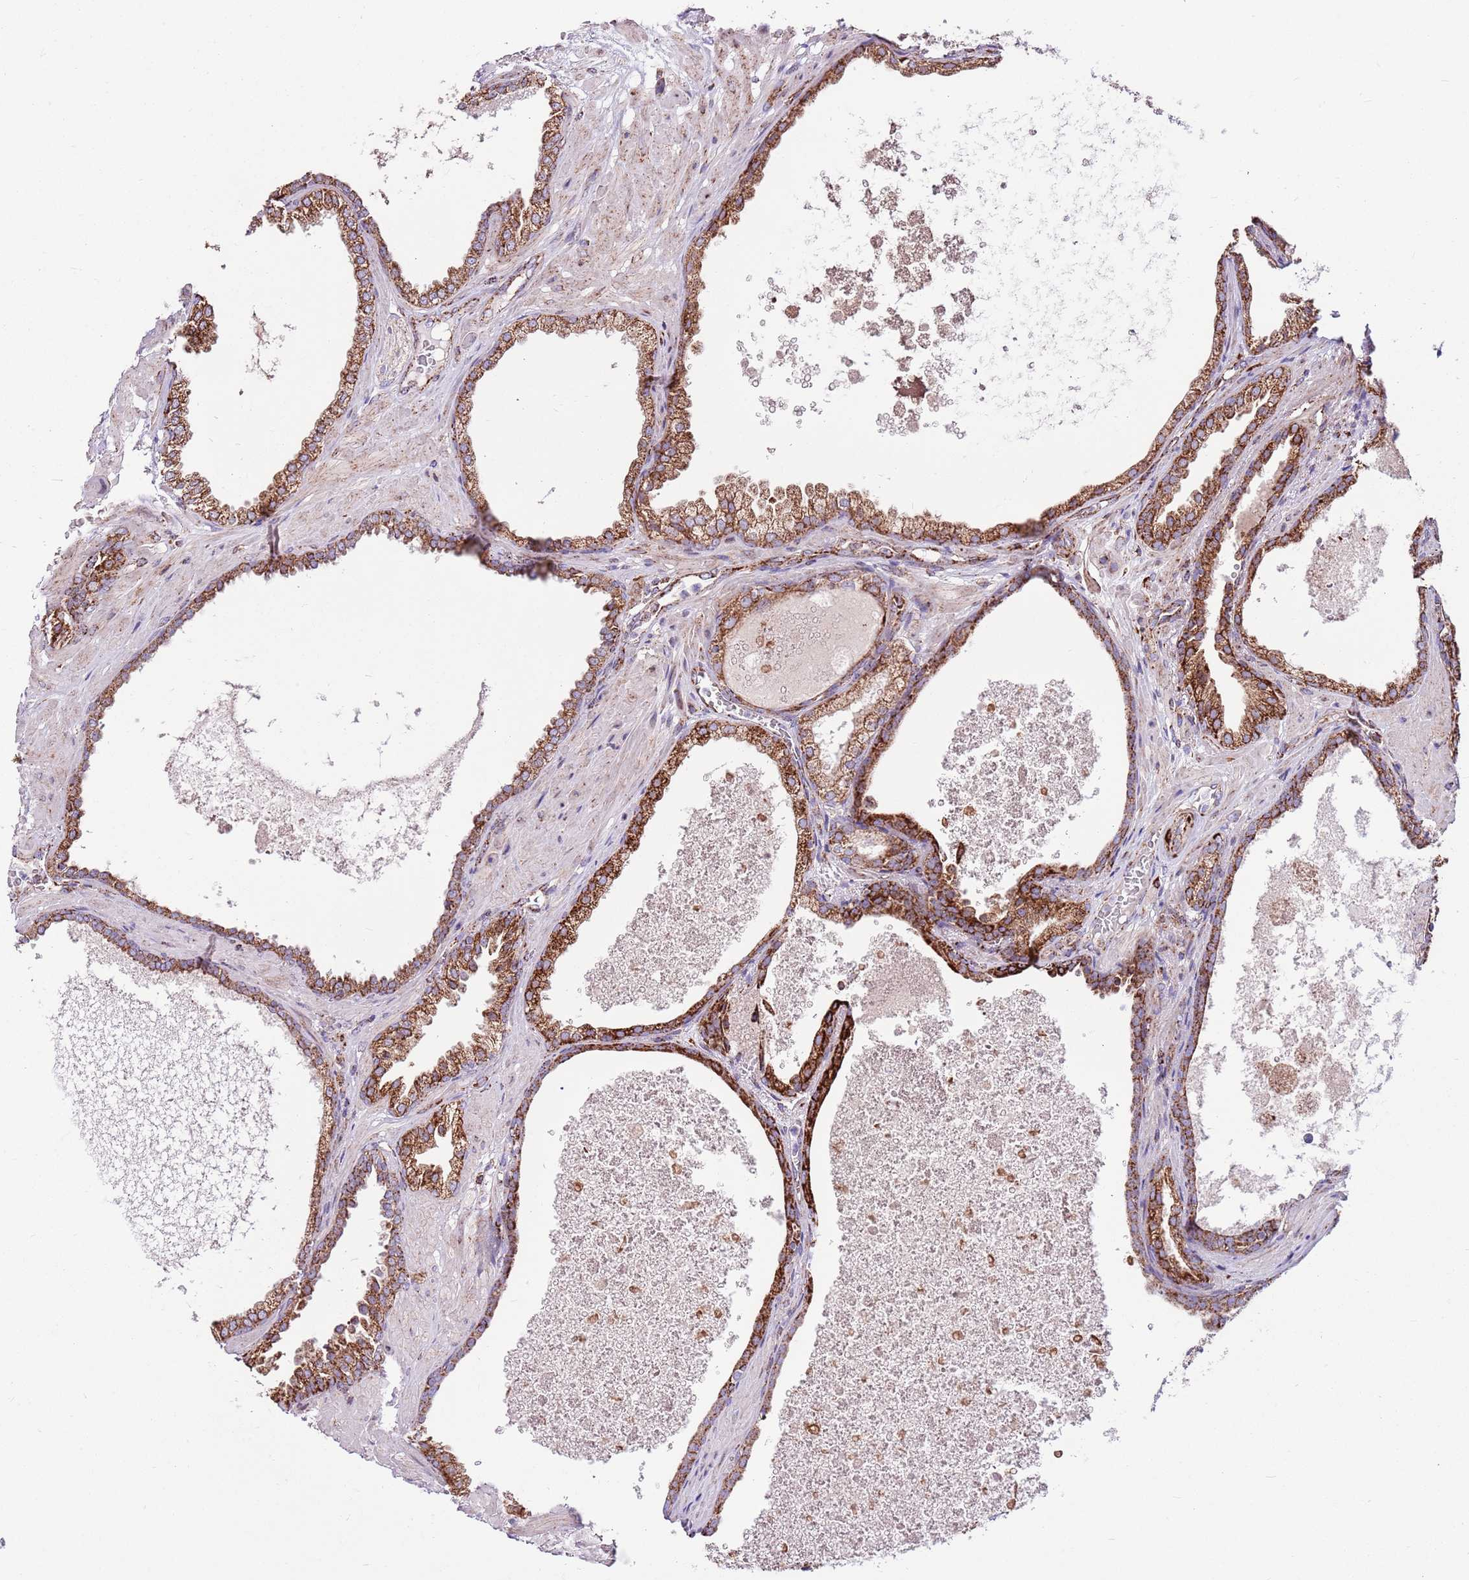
{"staining": {"intensity": "strong", "quantity": ">75%", "location": "cytoplasmic/membranous"}, "tissue": "prostate cancer", "cell_type": "Tumor cells", "image_type": "cancer", "snomed": [{"axis": "morphology", "description": "Adenocarcinoma, High grade"}, {"axis": "topography", "description": "Prostate"}], "caption": "Immunohistochemistry (IHC) (DAB (3,3'-diaminobenzidine)) staining of prostate adenocarcinoma (high-grade) exhibits strong cytoplasmic/membranous protein expression in about >75% of tumor cells.", "gene": "HECTD4", "patient": {"sex": "male", "age": 71}}